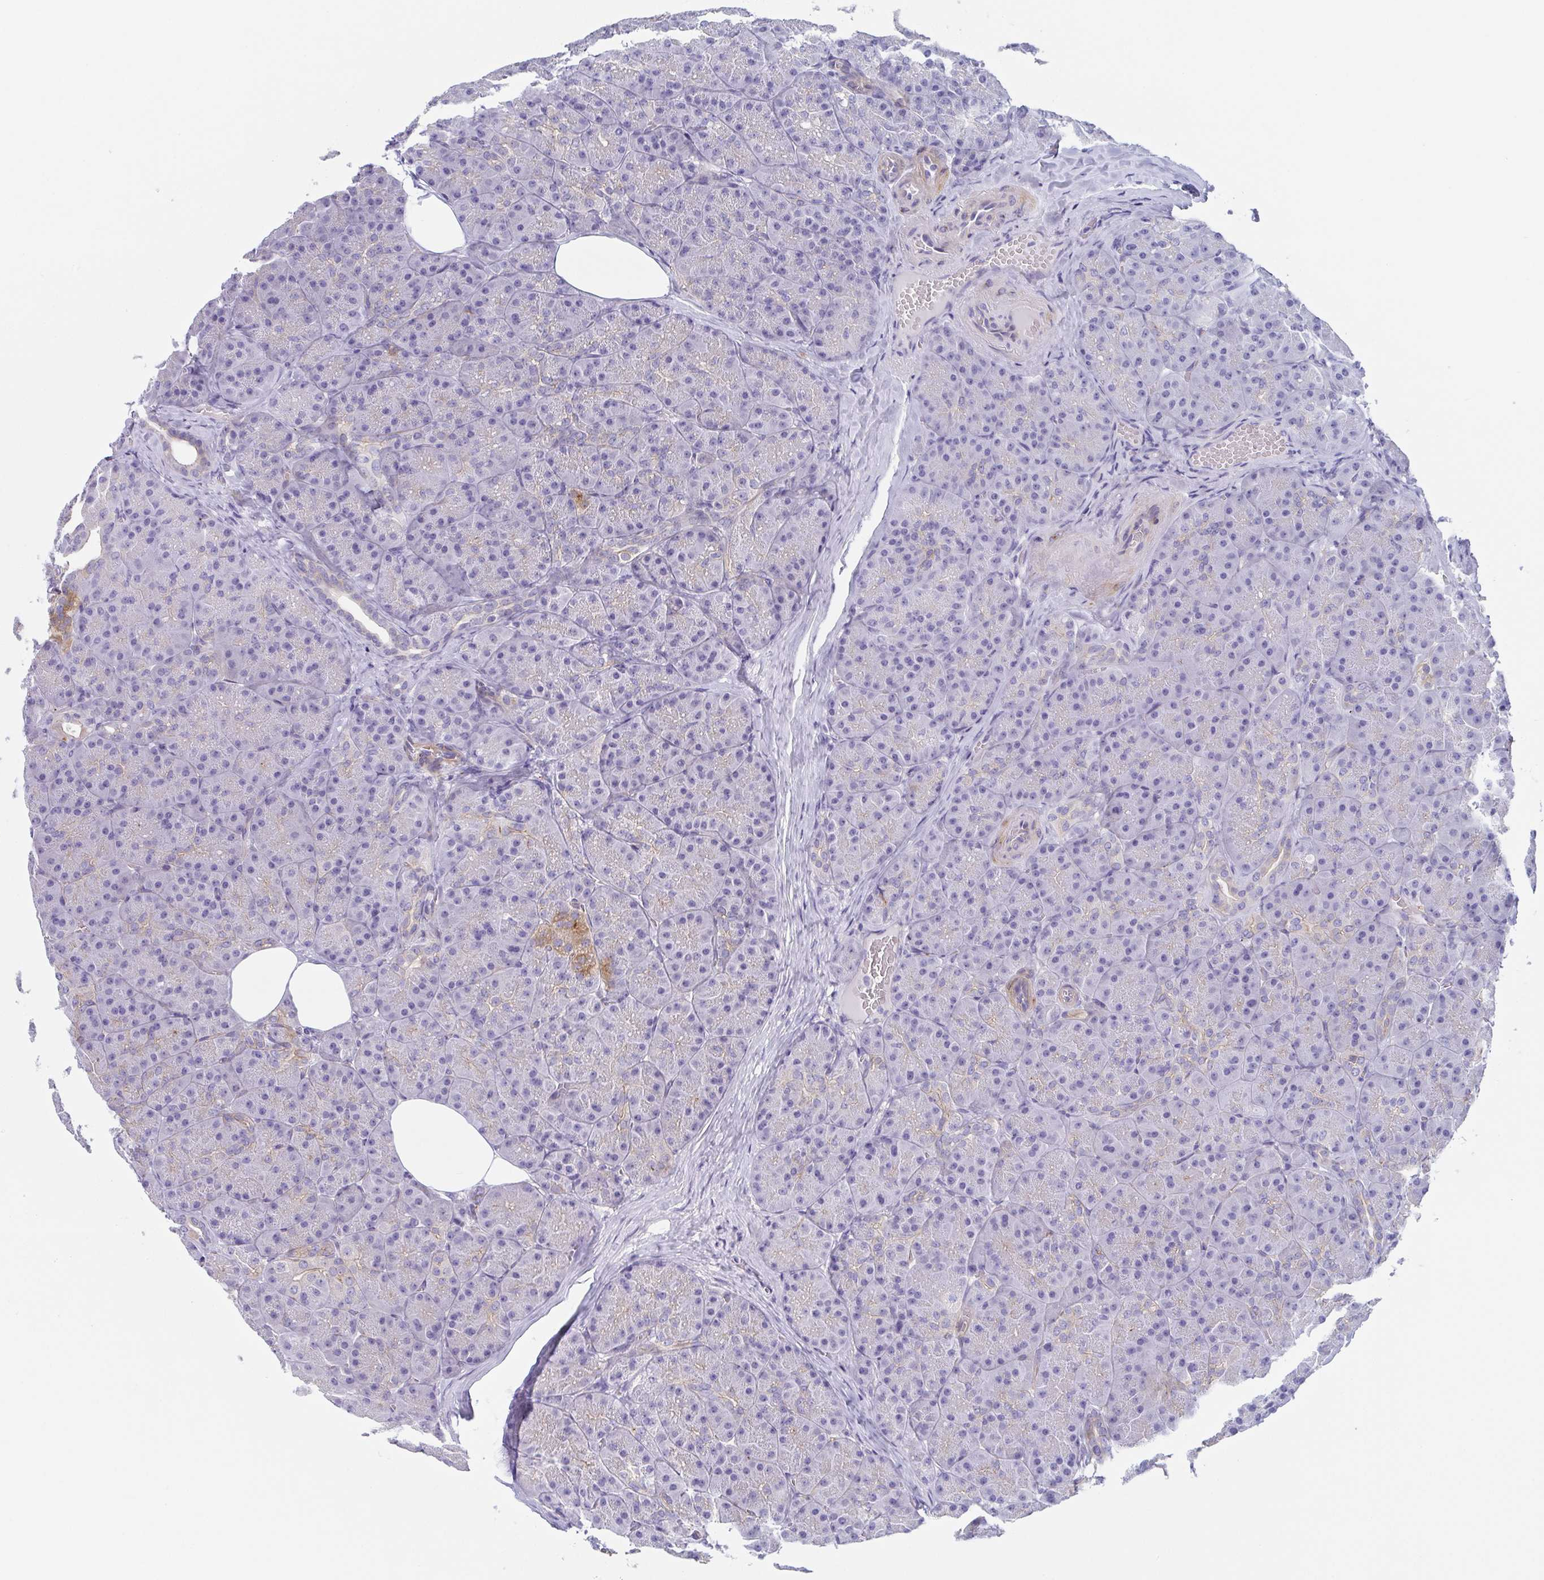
{"staining": {"intensity": "moderate", "quantity": "<25%", "location": "cytoplasmic/membranous"}, "tissue": "pancreas", "cell_type": "Exocrine glandular cells", "image_type": "normal", "snomed": [{"axis": "morphology", "description": "Normal tissue, NOS"}, {"axis": "topography", "description": "Pancreas"}], "caption": "DAB immunohistochemical staining of unremarkable human pancreas displays moderate cytoplasmic/membranous protein expression in about <25% of exocrine glandular cells.", "gene": "DYNC1I1", "patient": {"sex": "male", "age": 57}}